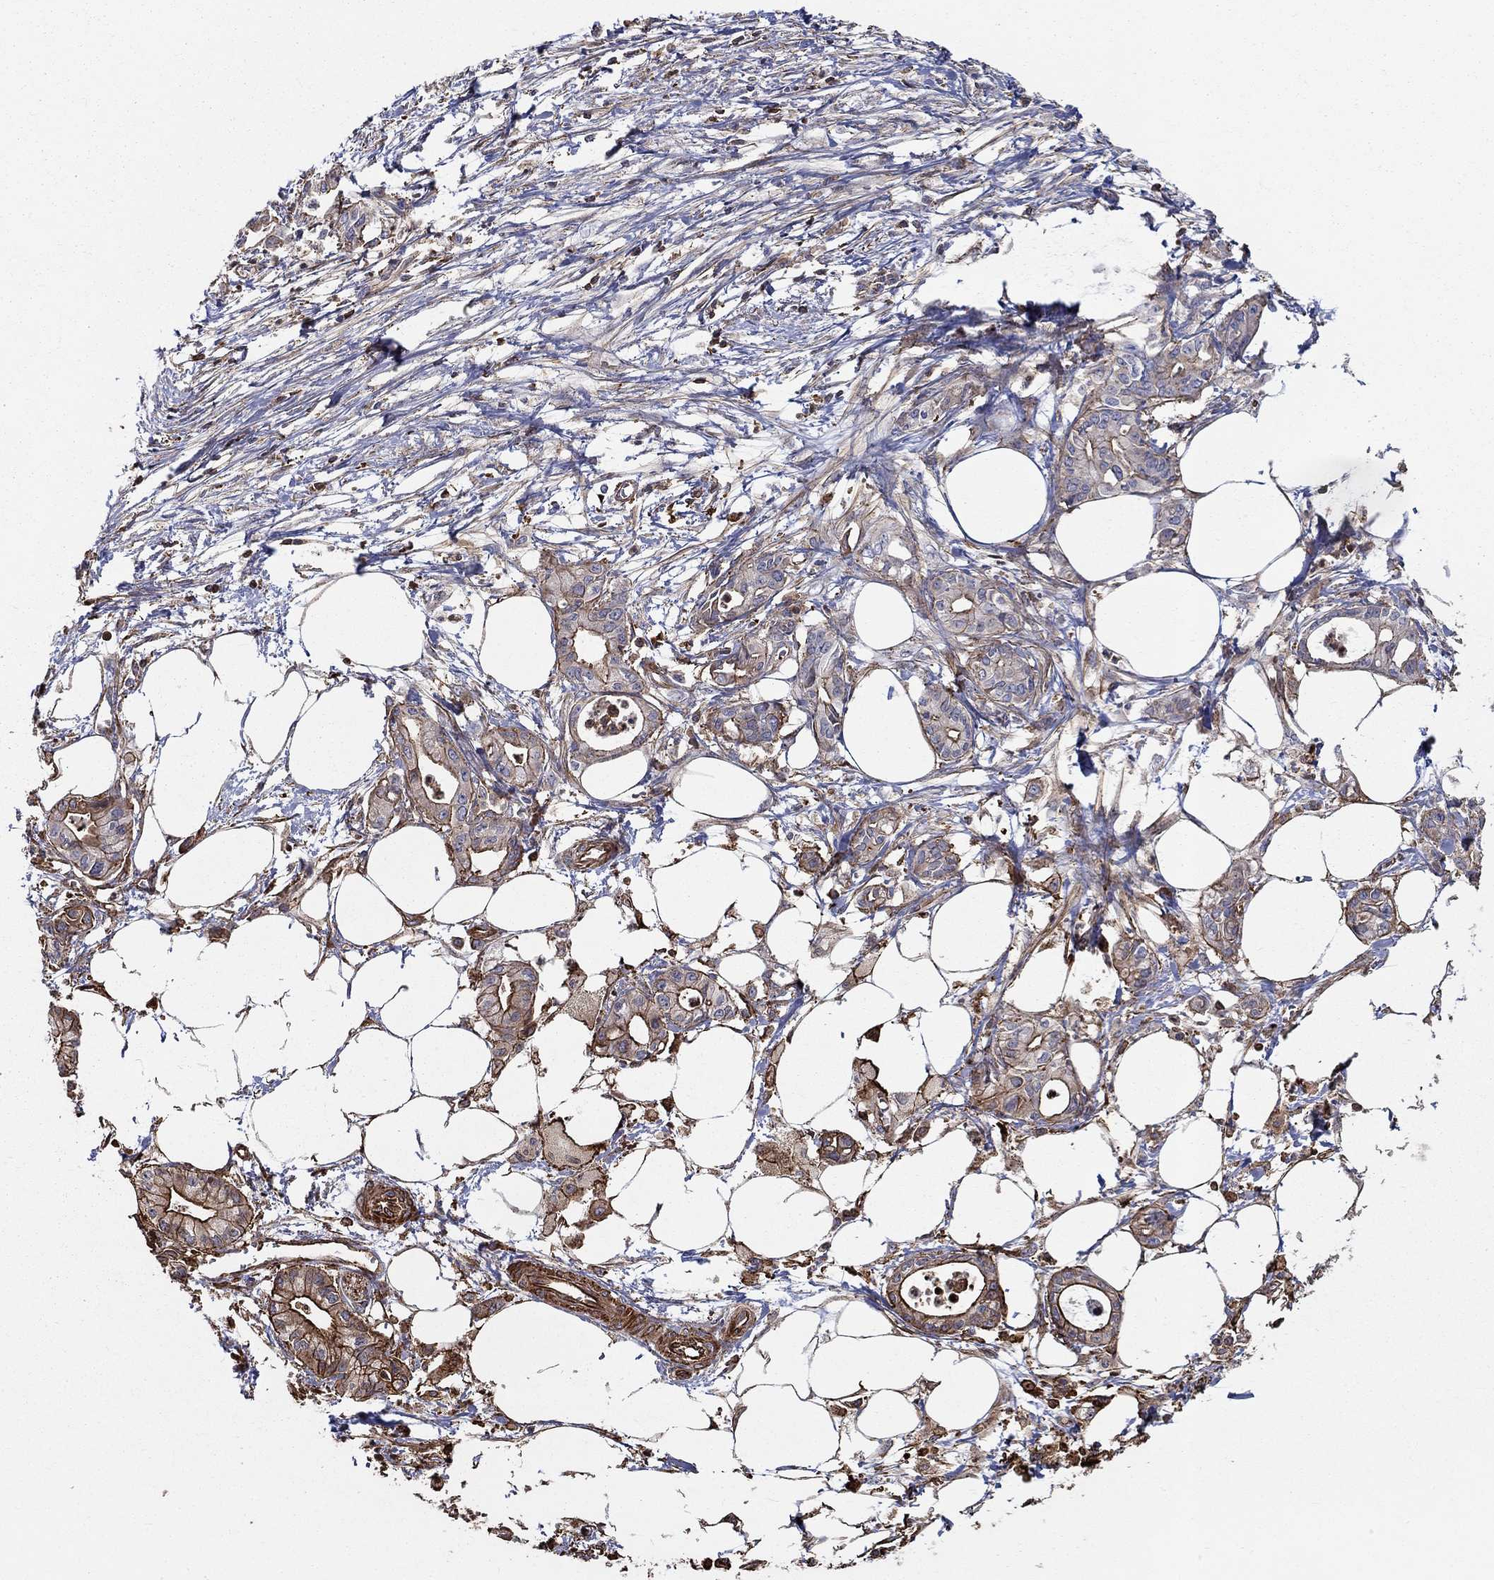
{"staining": {"intensity": "strong", "quantity": "<25%", "location": "cytoplasmic/membranous"}, "tissue": "pancreatic cancer", "cell_type": "Tumor cells", "image_type": "cancer", "snomed": [{"axis": "morphology", "description": "Adenocarcinoma, NOS"}, {"axis": "topography", "description": "Pancreas"}], "caption": "High-power microscopy captured an immunohistochemistry (IHC) micrograph of pancreatic cancer (adenocarcinoma), revealing strong cytoplasmic/membranous positivity in approximately <25% of tumor cells.", "gene": "NPHP1", "patient": {"sex": "male", "age": 71}}